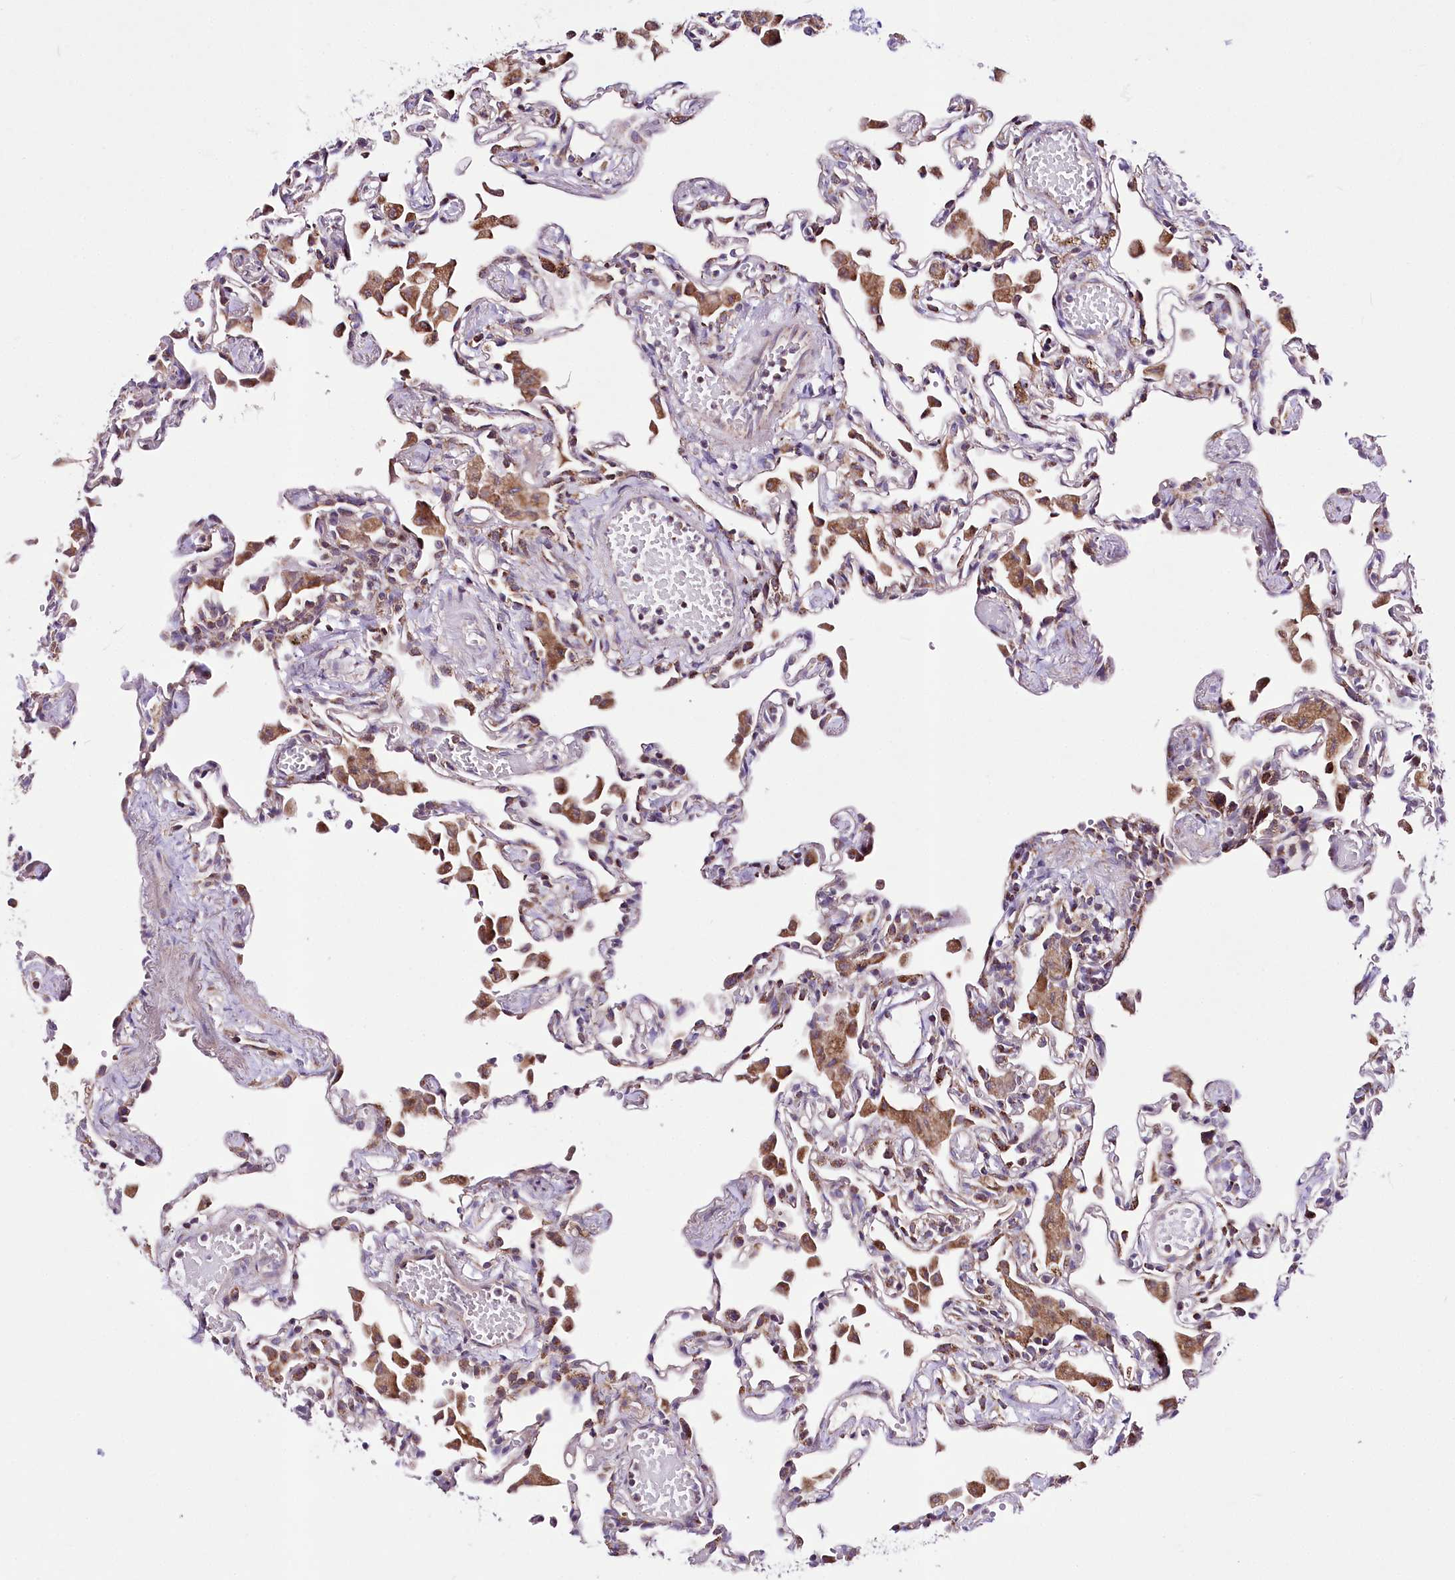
{"staining": {"intensity": "moderate", "quantity": "<25%", "location": "cytoplasmic/membranous,nuclear"}, "tissue": "lung", "cell_type": "Alveolar cells", "image_type": "normal", "snomed": [{"axis": "morphology", "description": "Normal tissue, NOS"}, {"axis": "topography", "description": "Bronchus"}, {"axis": "topography", "description": "Lung"}], "caption": "Benign lung was stained to show a protein in brown. There is low levels of moderate cytoplasmic/membranous,nuclear staining in approximately <25% of alveolar cells.", "gene": "ATE1", "patient": {"sex": "female", "age": 49}}